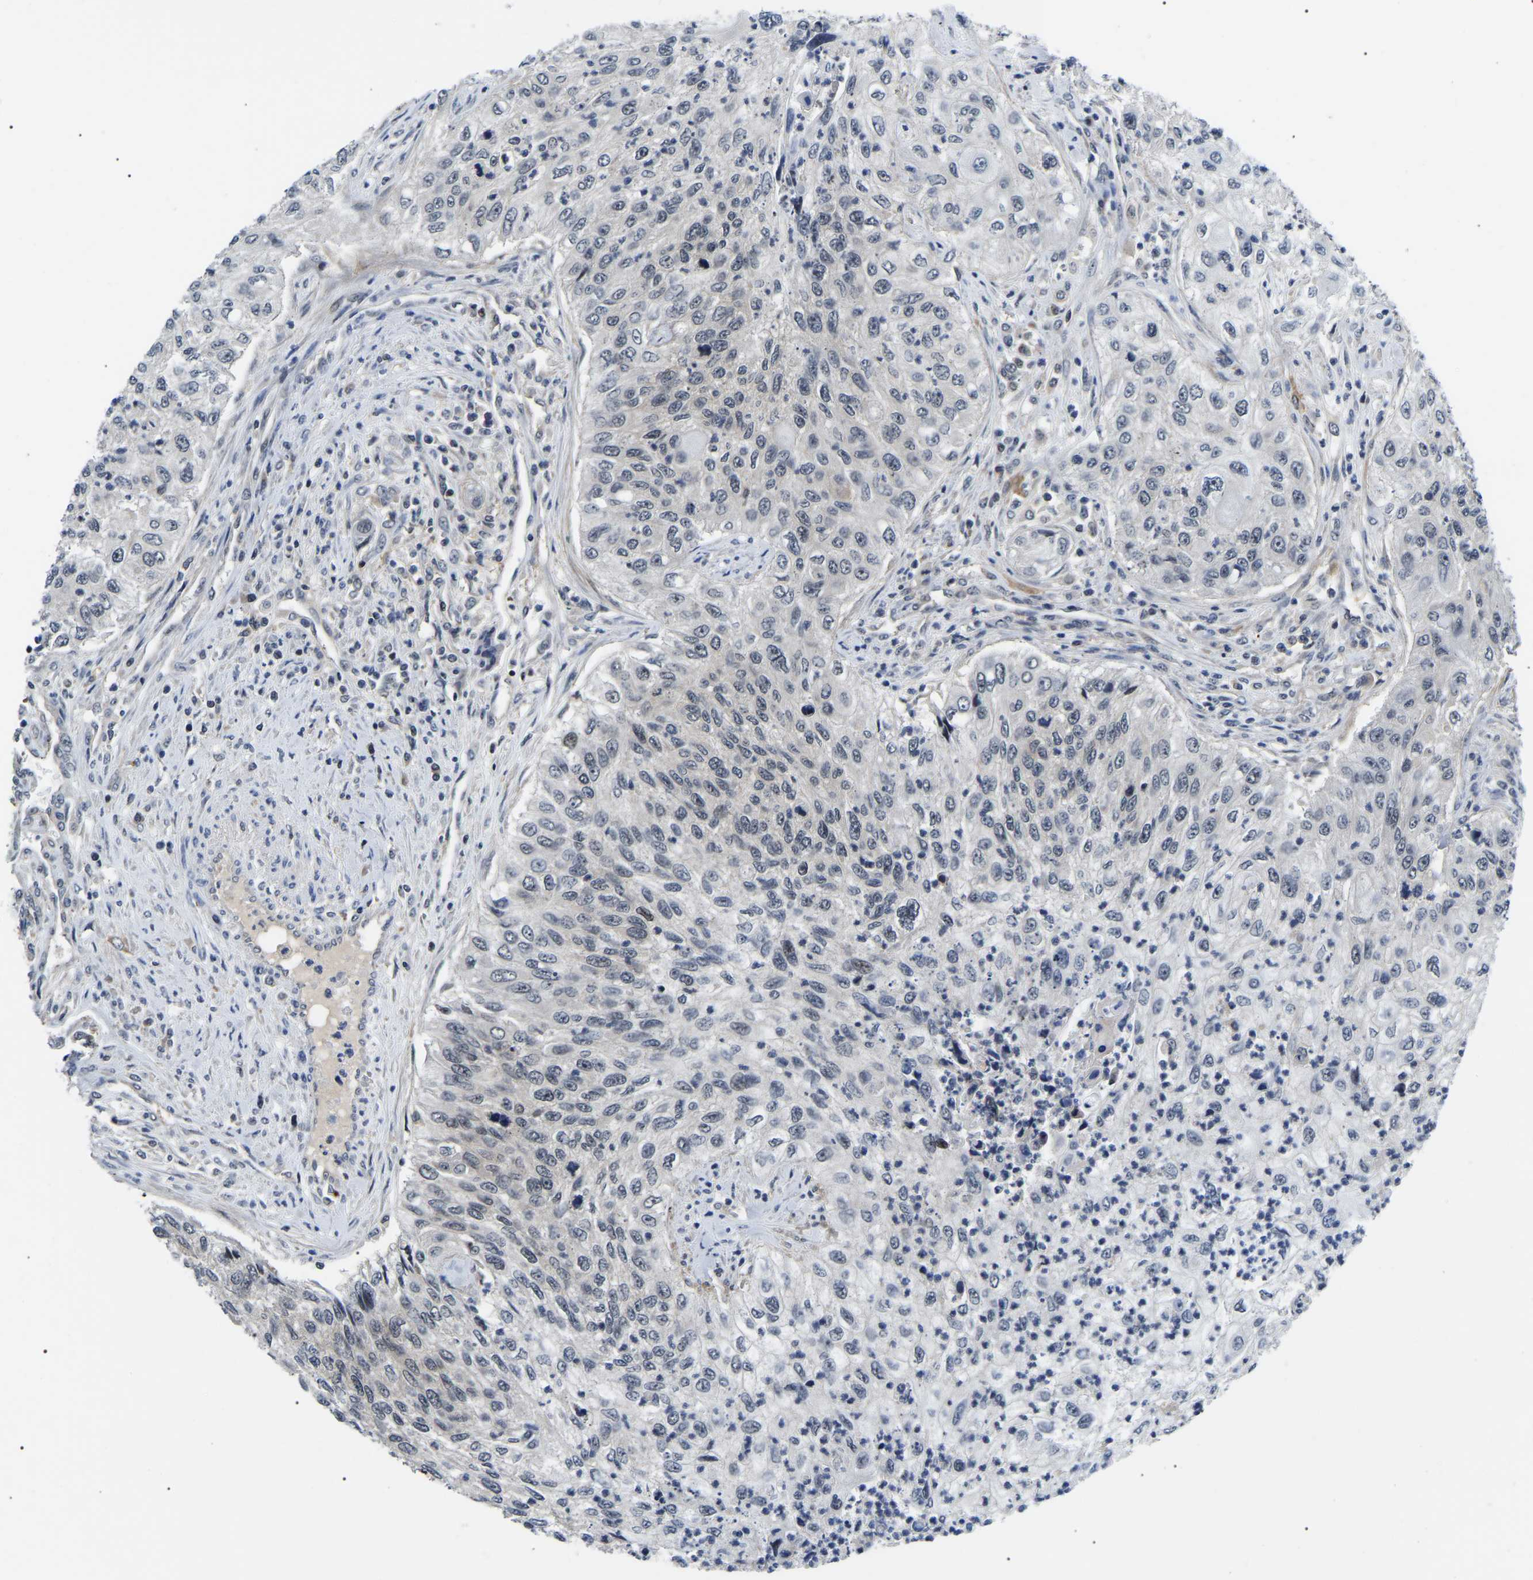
{"staining": {"intensity": "weak", "quantity": "<25%", "location": "nuclear"}, "tissue": "urothelial cancer", "cell_type": "Tumor cells", "image_type": "cancer", "snomed": [{"axis": "morphology", "description": "Urothelial carcinoma, High grade"}, {"axis": "topography", "description": "Urinary bladder"}], "caption": "Tumor cells show no significant protein staining in urothelial cancer.", "gene": "RRP1B", "patient": {"sex": "female", "age": 60}}